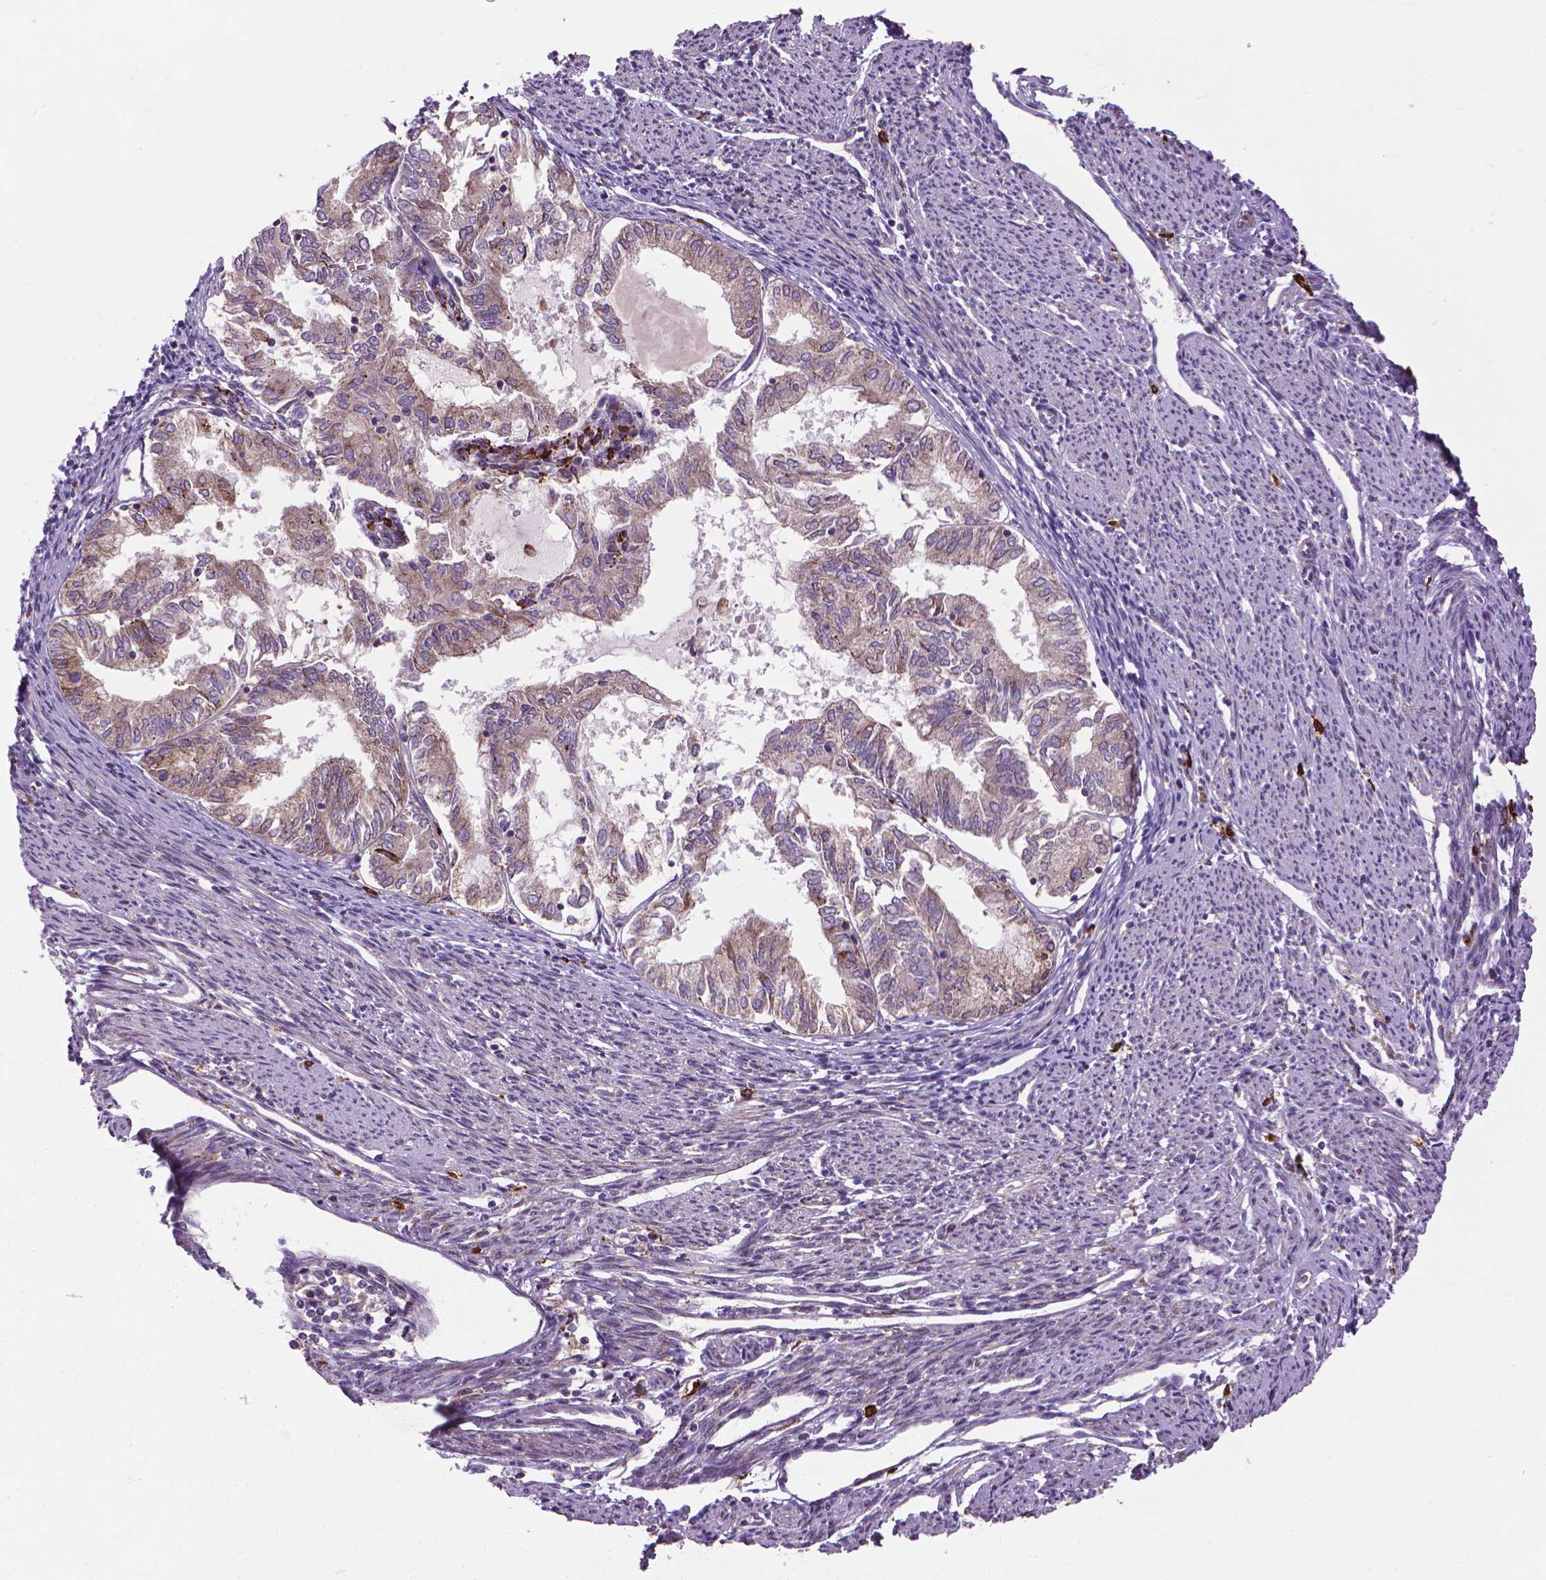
{"staining": {"intensity": "weak", "quantity": "<25%", "location": "cytoplasmic/membranous"}, "tissue": "endometrial cancer", "cell_type": "Tumor cells", "image_type": "cancer", "snomed": [{"axis": "morphology", "description": "Adenocarcinoma, NOS"}, {"axis": "topography", "description": "Endometrium"}], "caption": "This is an IHC micrograph of human endometrial adenocarcinoma. There is no positivity in tumor cells.", "gene": "MYH14", "patient": {"sex": "female", "age": 79}}